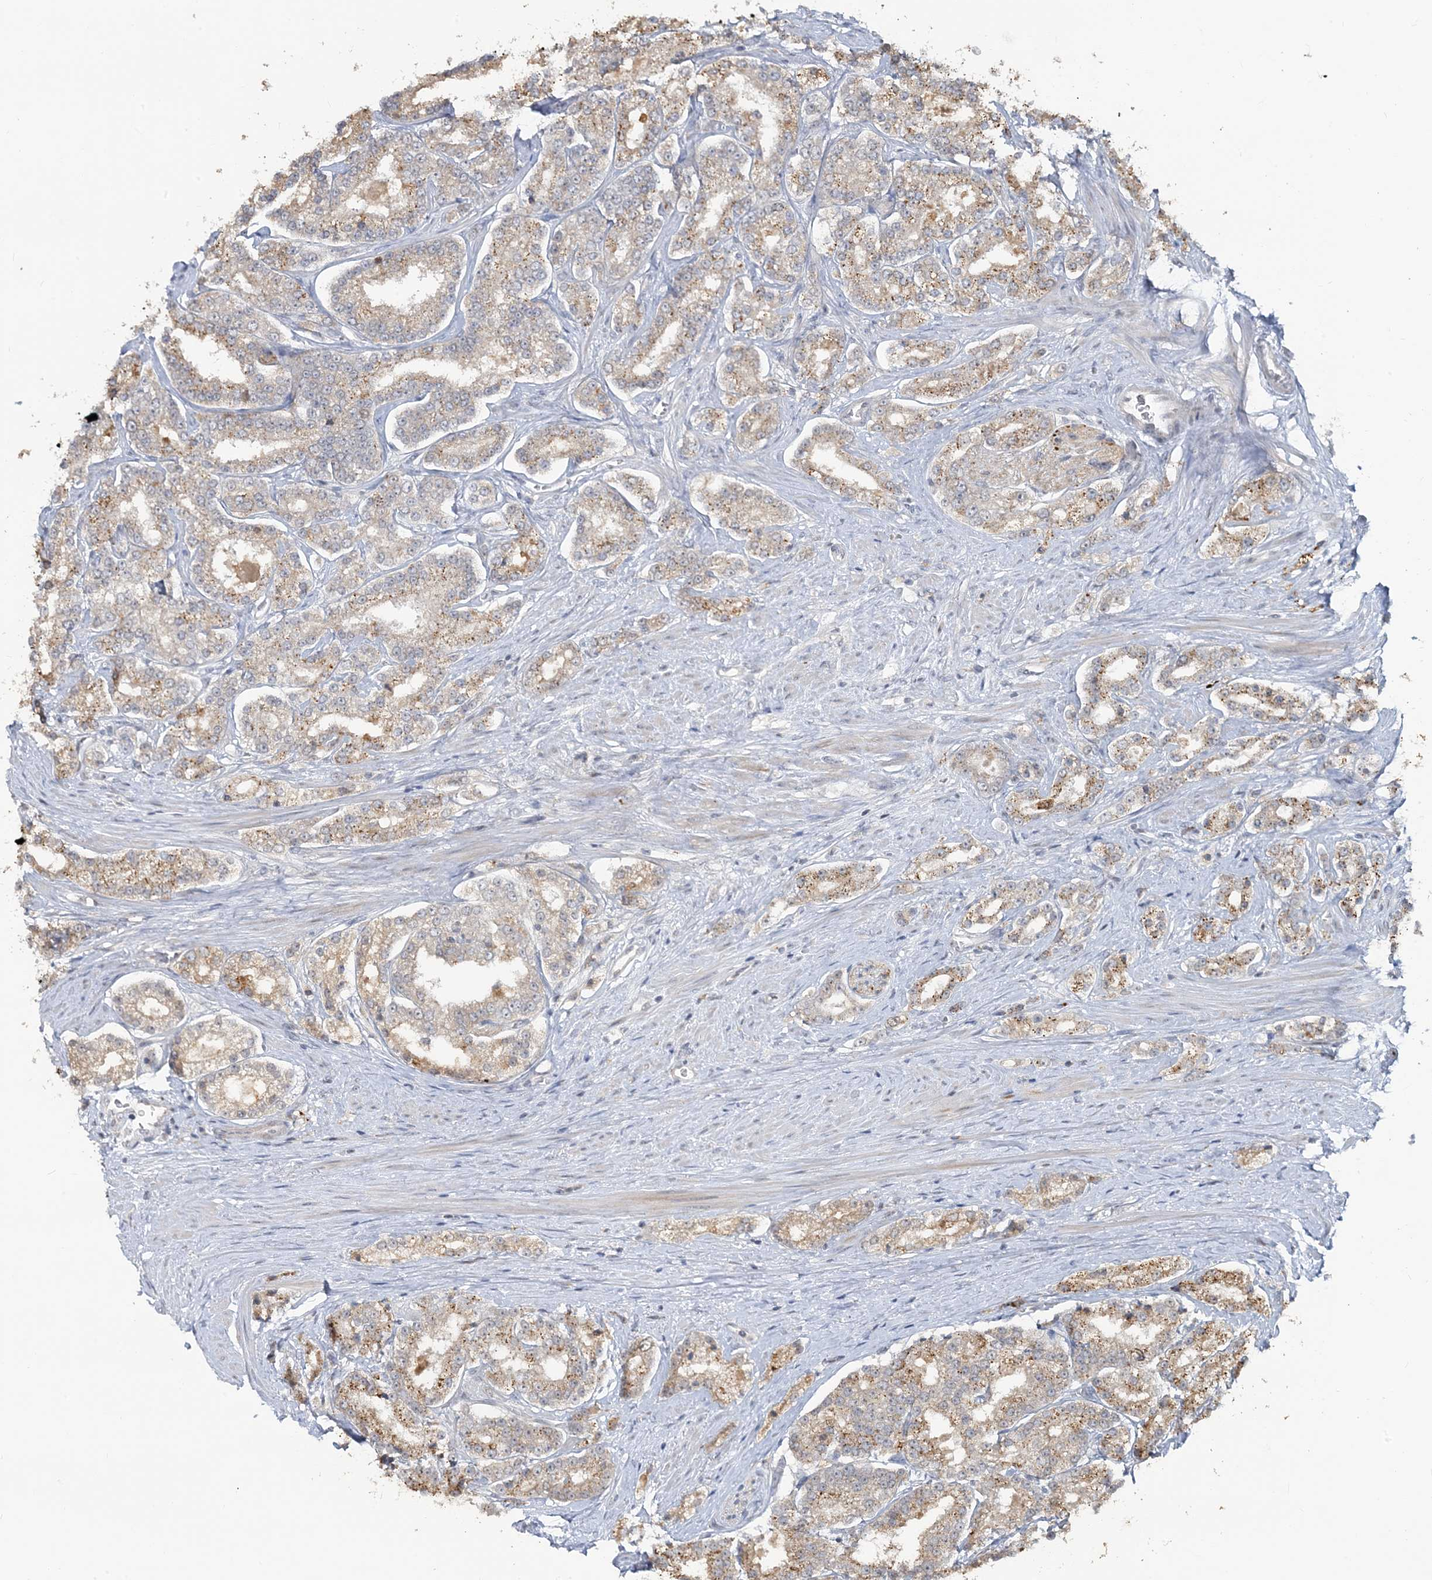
{"staining": {"intensity": "moderate", "quantity": ">75%", "location": "cytoplasmic/membranous"}, "tissue": "prostate cancer", "cell_type": "Tumor cells", "image_type": "cancer", "snomed": [{"axis": "morphology", "description": "Normal tissue, NOS"}, {"axis": "morphology", "description": "Adenocarcinoma, High grade"}, {"axis": "topography", "description": "Prostate"}], "caption": "The photomicrograph shows staining of prostate cancer (adenocarcinoma (high-grade)), revealing moderate cytoplasmic/membranous protein staining (brown color) within tumor cells. The protein of interest is shown in brown color, while the nuclei are stained blue.", "gene": "LEXM", "patient": {"sex": "male", "age": 83}}